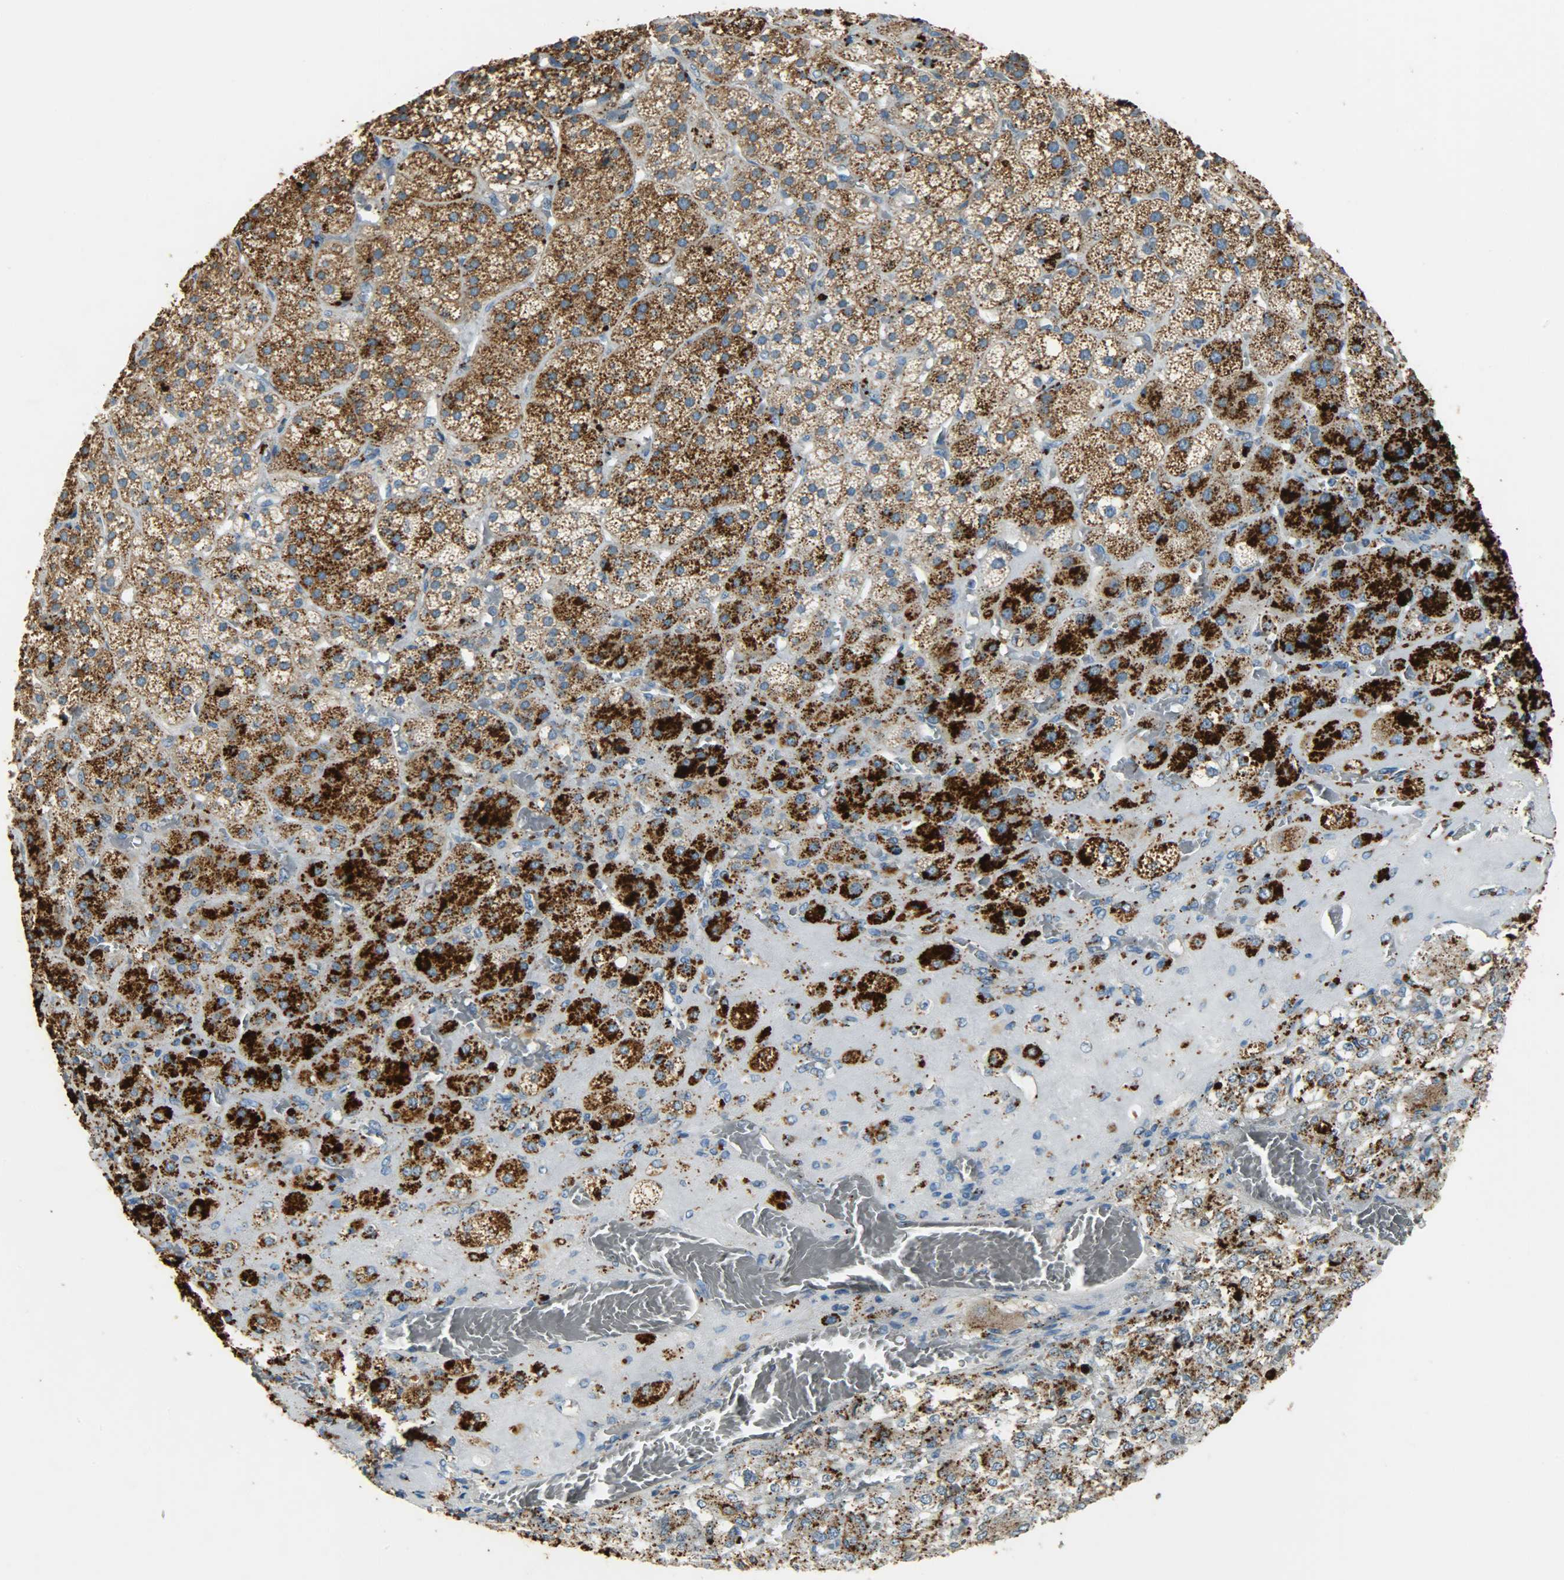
{"staining": {"intensity": "strong", "quantity": ">75%", "location": "cytoplasmic/membranous"}, "tissue": "adrenal gland", "cell_type": "Glandular cells", "image_type": "normal", "snomed": [{"axis": "morphology", "description": "Normal tissue, NOS"}, {"axis": "topography", "description": "Adrenal gland"}], "caption": "DAB (3,3'-diaminobenzidine) immunohistochemical staining of normal adrenal gland shows strong cytoplasmic/membranous protein expression in approximately >75% of glandular cells. (DAB (3,3'-diaminobenzidine) IHC, brown staining for protein, blue staining for nuclei).", "gene": "ASAH1", "patient": {"sex": "female", "age": 71}}